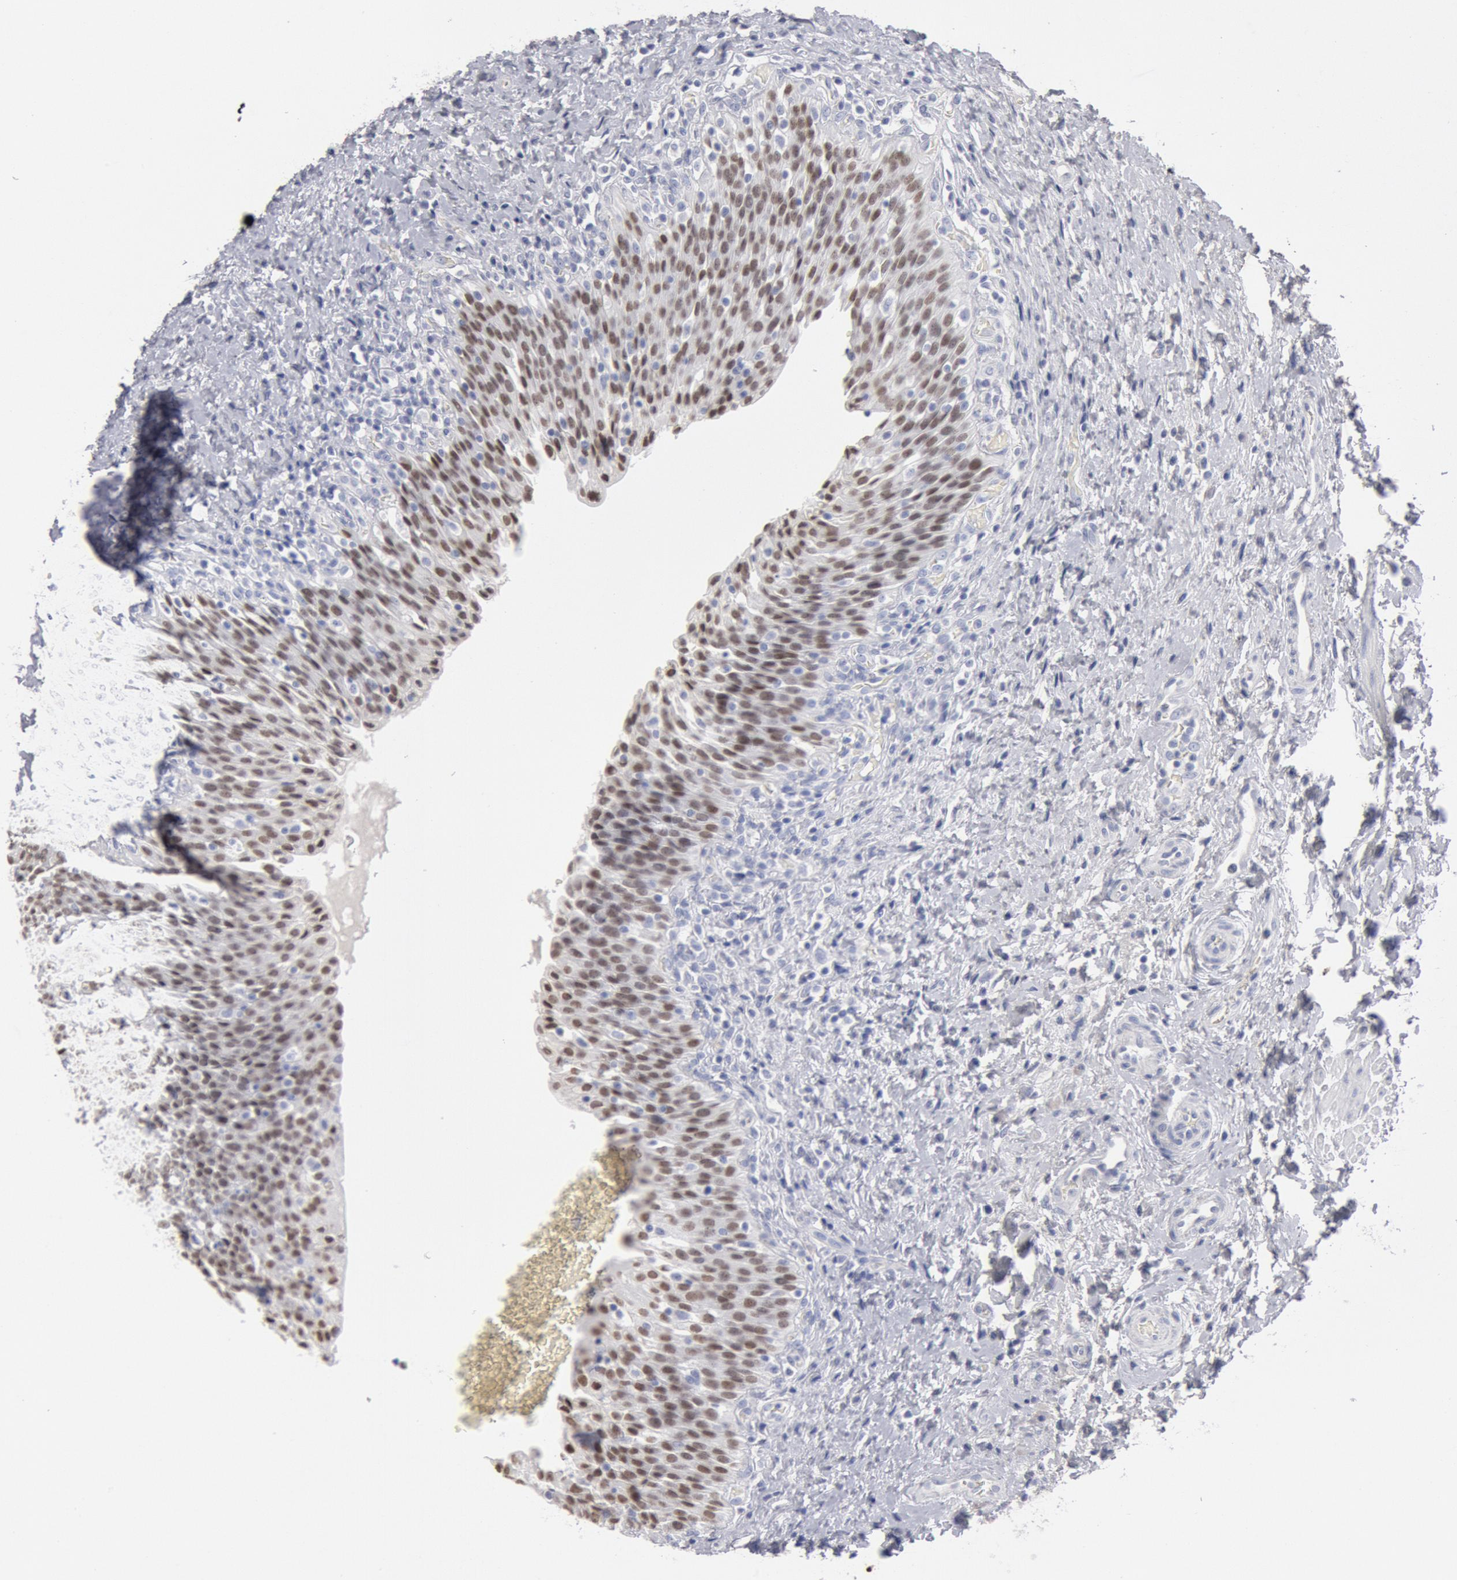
{"staining": {"intensity": "moderate", "quantity": ">75%", "location": "nuclear"}, "tissue": "urinary bladder", "cell_type": "Urothelial cells", "image_type": "normal", "snomed": [{"axis": "morphology", "description": "Normal tissue, NOS"}, {"axis": "topography", "description": "Urinary bladder"}], "caption": "Immunohistochemistry (IHC) image of normal urinary bladder: urinary bladder stained using immunohistochemistry (IHC) reveals medium levels of moderate protein expression localized specifically in the nuclear of urothelial cells, appearing as a nuclear brown color.", "gene": "FOXA2", "patient": {"sex": "male", "age": 51}}